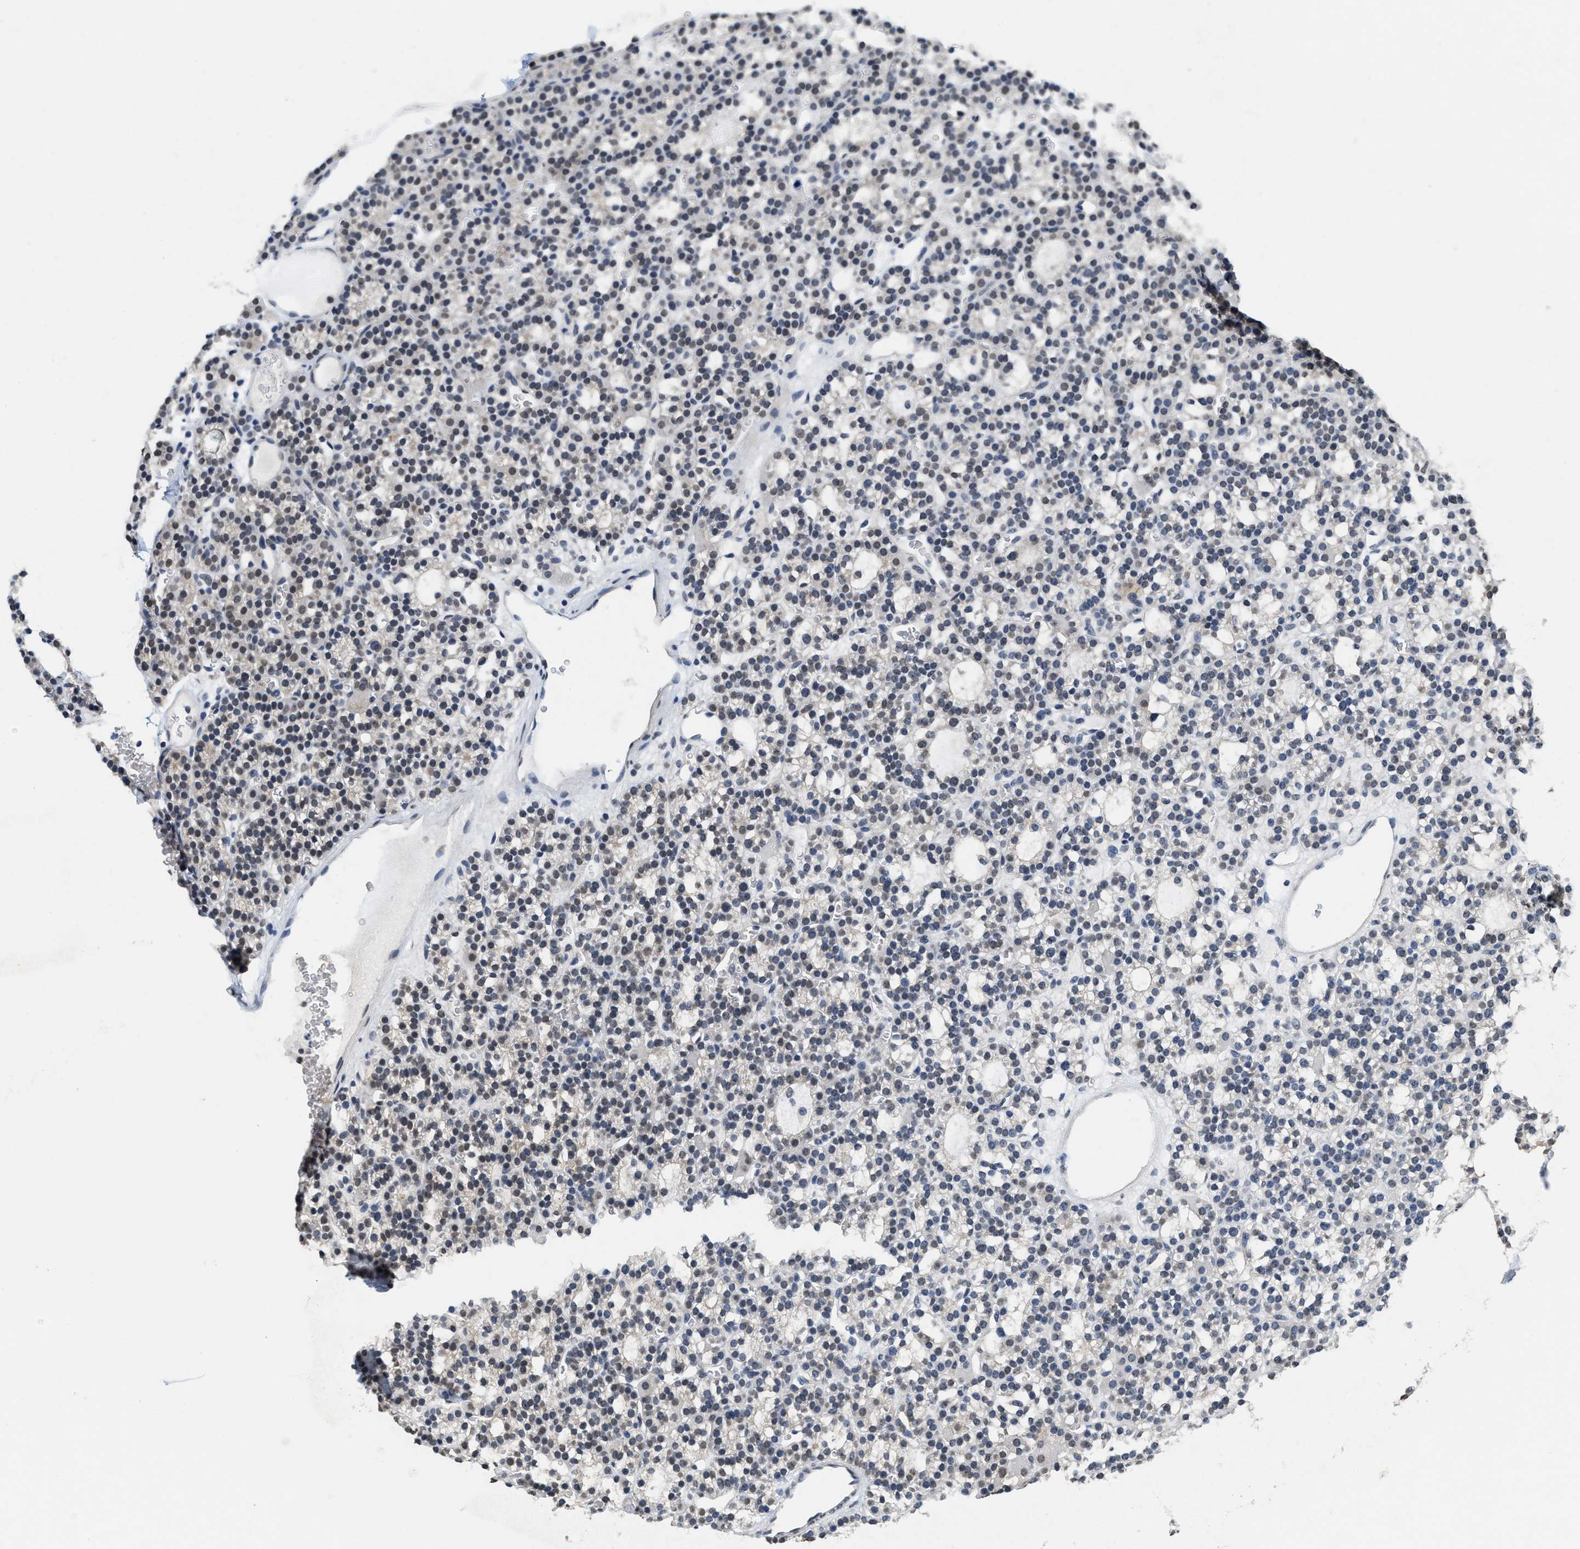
{"staining": {"intensity": "weak", "quantity": "<25%", "location": "nuclear"}, "tissue": "parathyroid gland", "cell_type": "Glandular cells", "image_type": "normal", "snomed": [{"axis": "morphology", "description": "Normal tissue, NOS"}, {"axis": "morphology", "description": "Adenoma, NOS"}, {"axis": "topography", "description": "Parathyroid gland"}], "caption": "An immunohistochemistry (IHC) image of normal parathyroid gland is shown. There is no staining in glandular cells of parathyroid gland. (Stains: DAB immunohistochemistry (IHC) with hematoxylin counter stain, Microscopy: brightfield microscopy at high magnification).", "gene": "SUPT16H", "patient": {"sex": "female", "age": 58}}